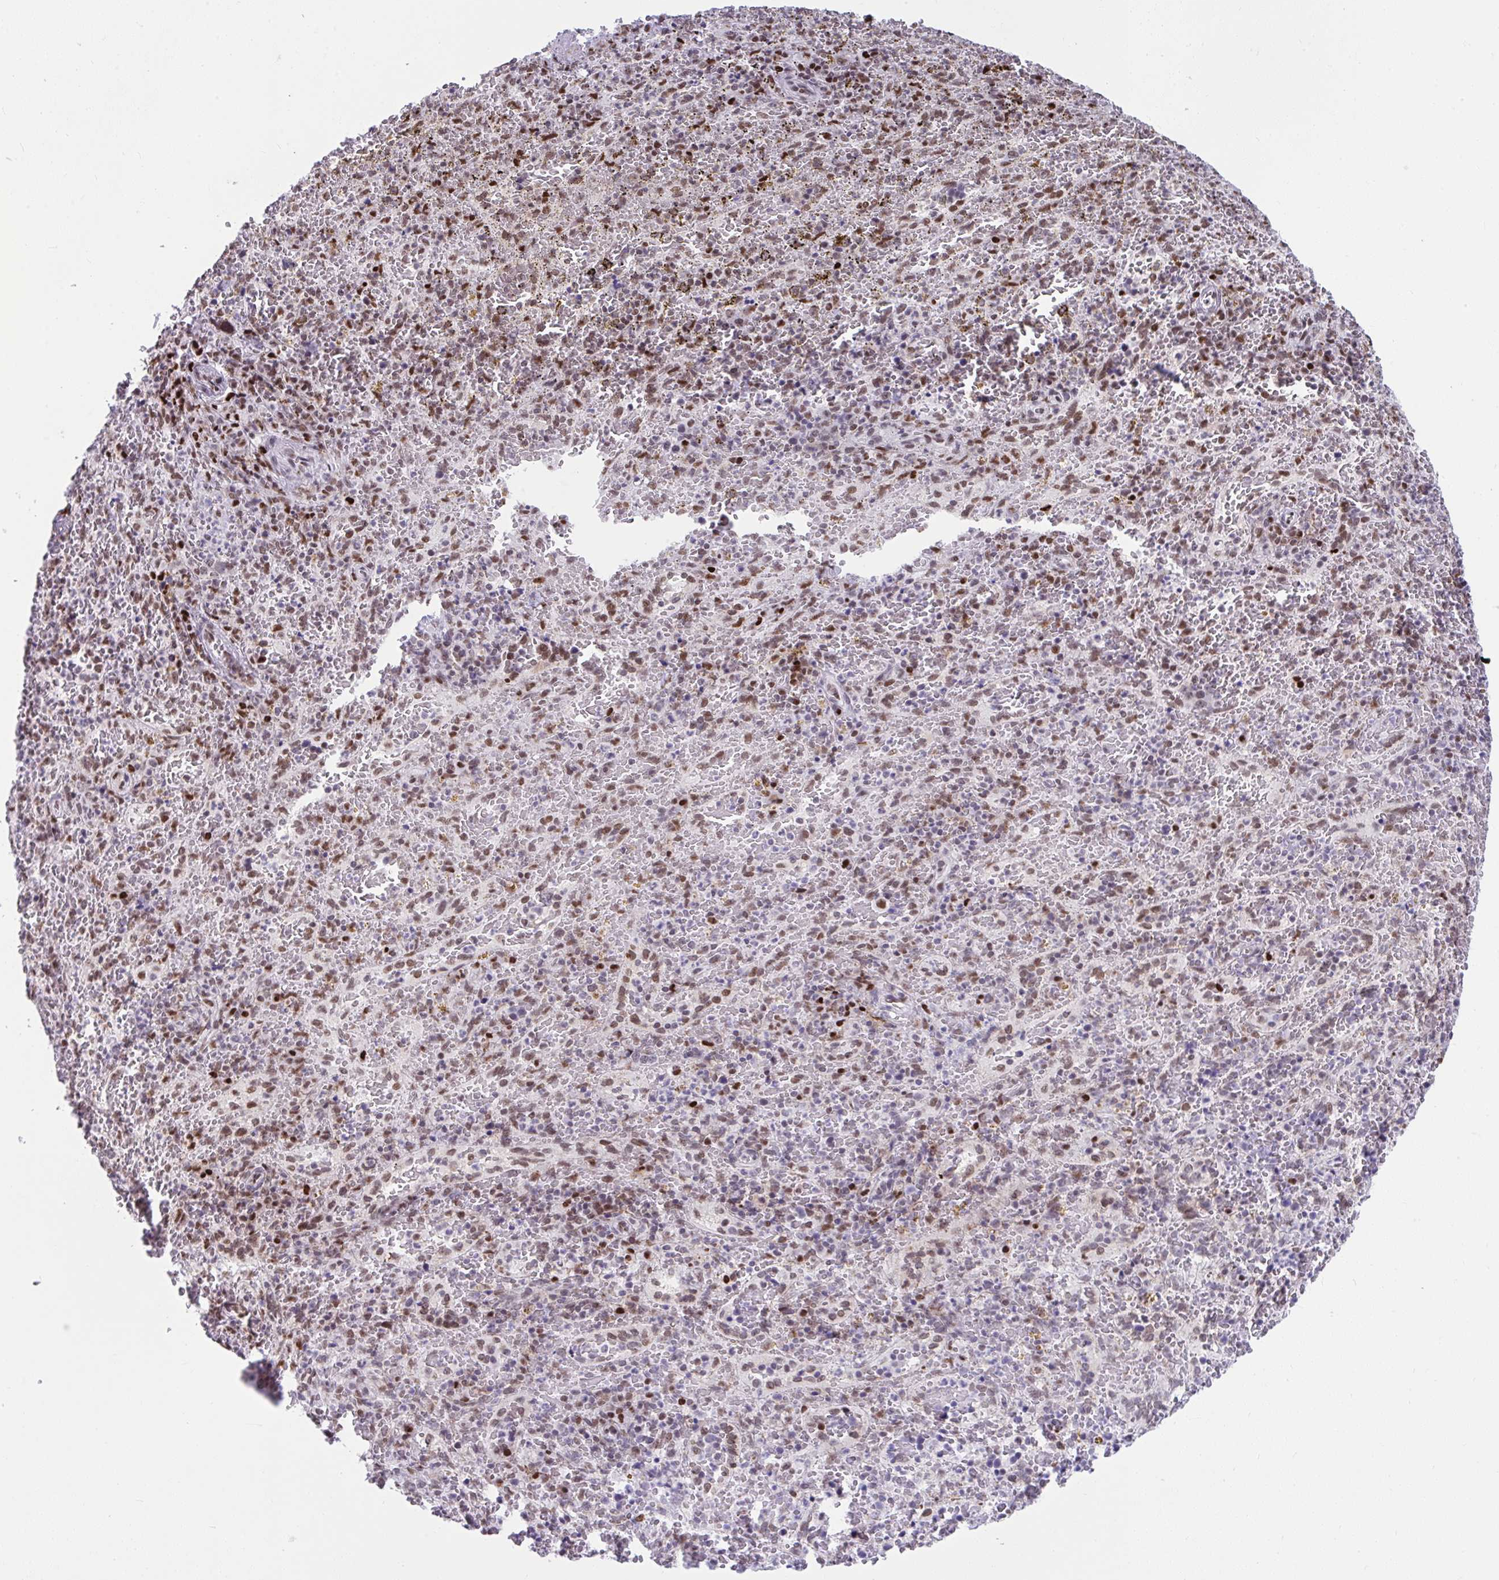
{"staining": {"intensity": "moderate", "quantity": "25%-75%", "location": "nuclear"}, "tissue": "spleen", "cell_type": "Cells in red pulp", "image_type": "normal", "snomed": [{"axis": "morphology", "description": "Normal tissue, NOS"}, {"axis": "topography", "description": "Spleen"}], "caption": "IHC staining of unremarkable spleen, which shows medium levels of moderate nuclear staining in approximately 25%-75% of cells in red pulp indicating moderate nuclear protein positivity. The staining was performed using DAB (brown) for protein detection and nuclei were counterstained in hematoxylin (blue).", "gene": "SLC35C2", "patient": {"sex": "female", "age": 50}}